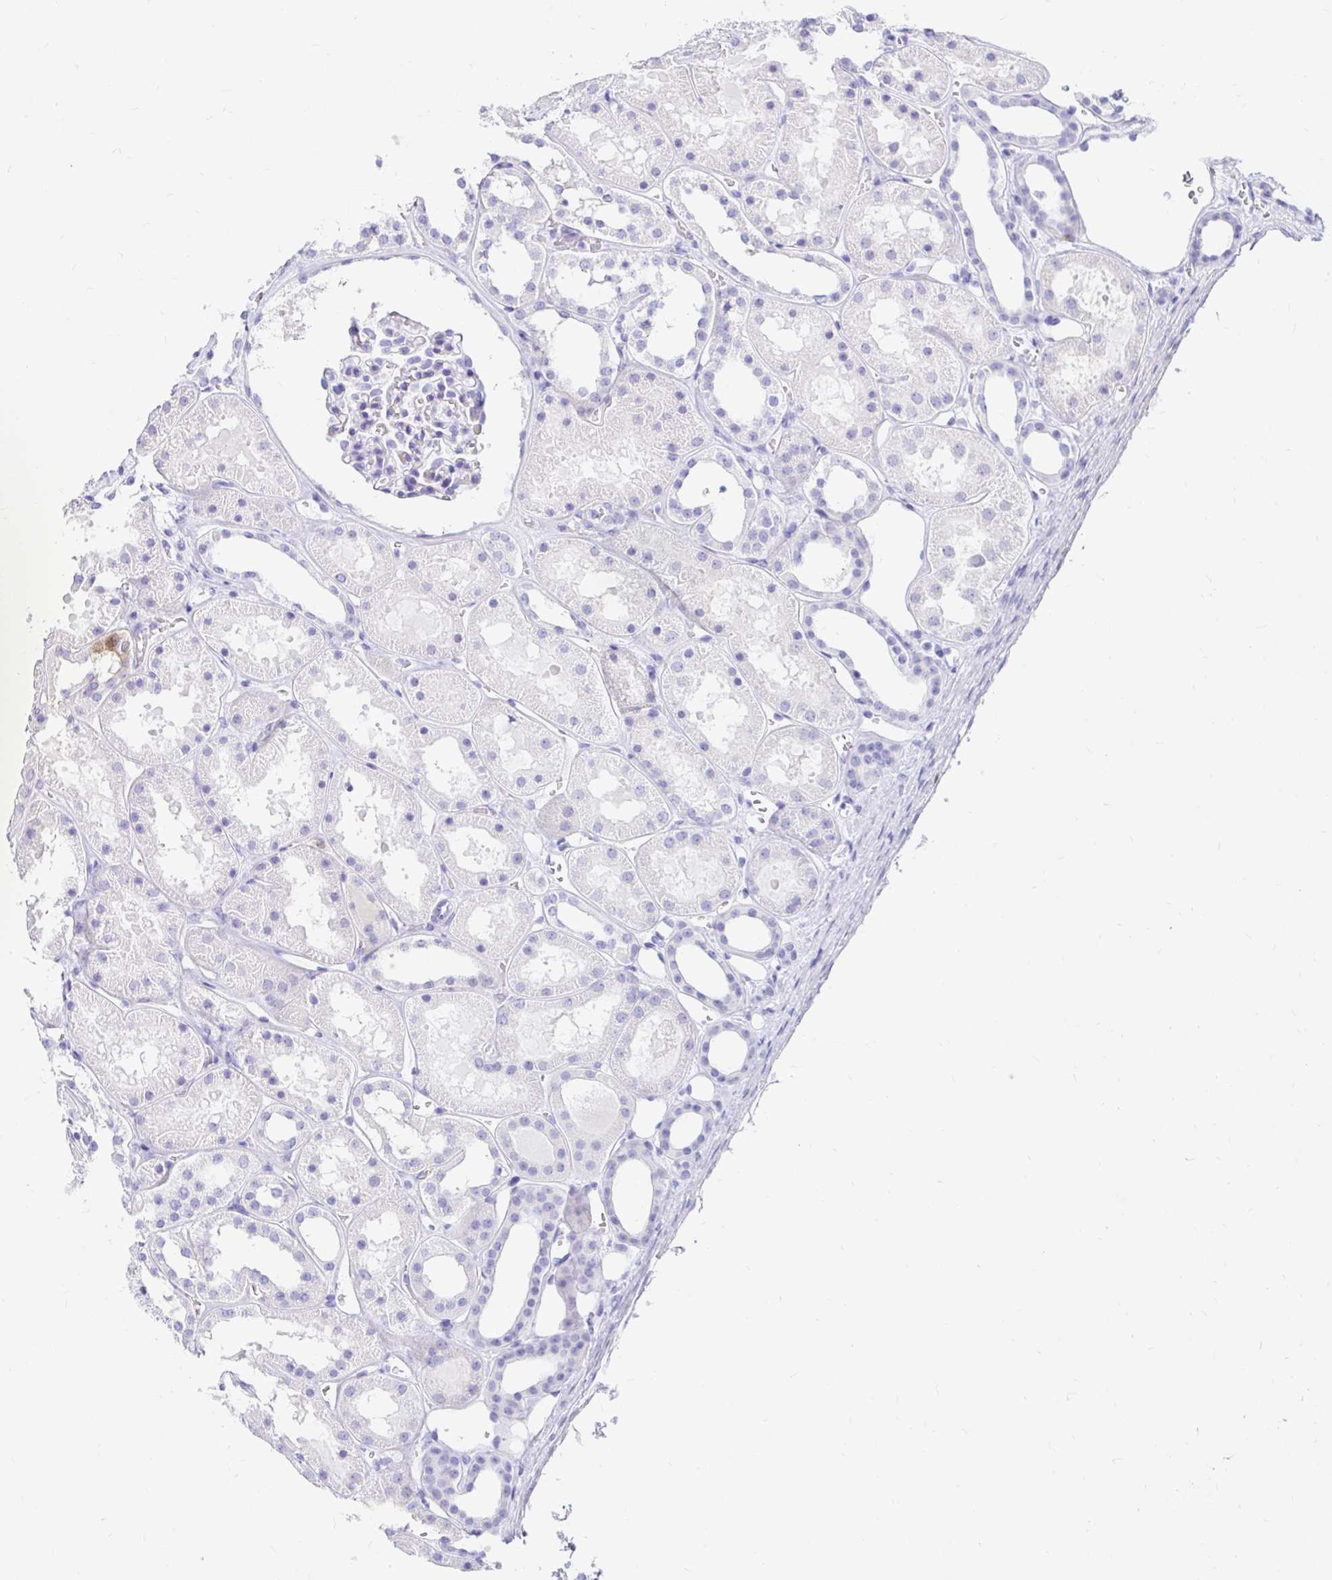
{"staining": {"intensity": "negative", "quantity": "none", "location": "none"}, "tissue": "kidney", "cell_type": "Cells in glomeruli", "image_type": "normal", "snomed": [{"axis": "morphology", "description": "Normal tissue, NOS"}, {"axis": "topography", "description": "Kidney"}], "caption": "Protein analysis of benign kidney exhibits no significant positivity in cells in glomeruli.", "gene": "PPP1R1B", "patient": {"sex": "female", "age": 41}}